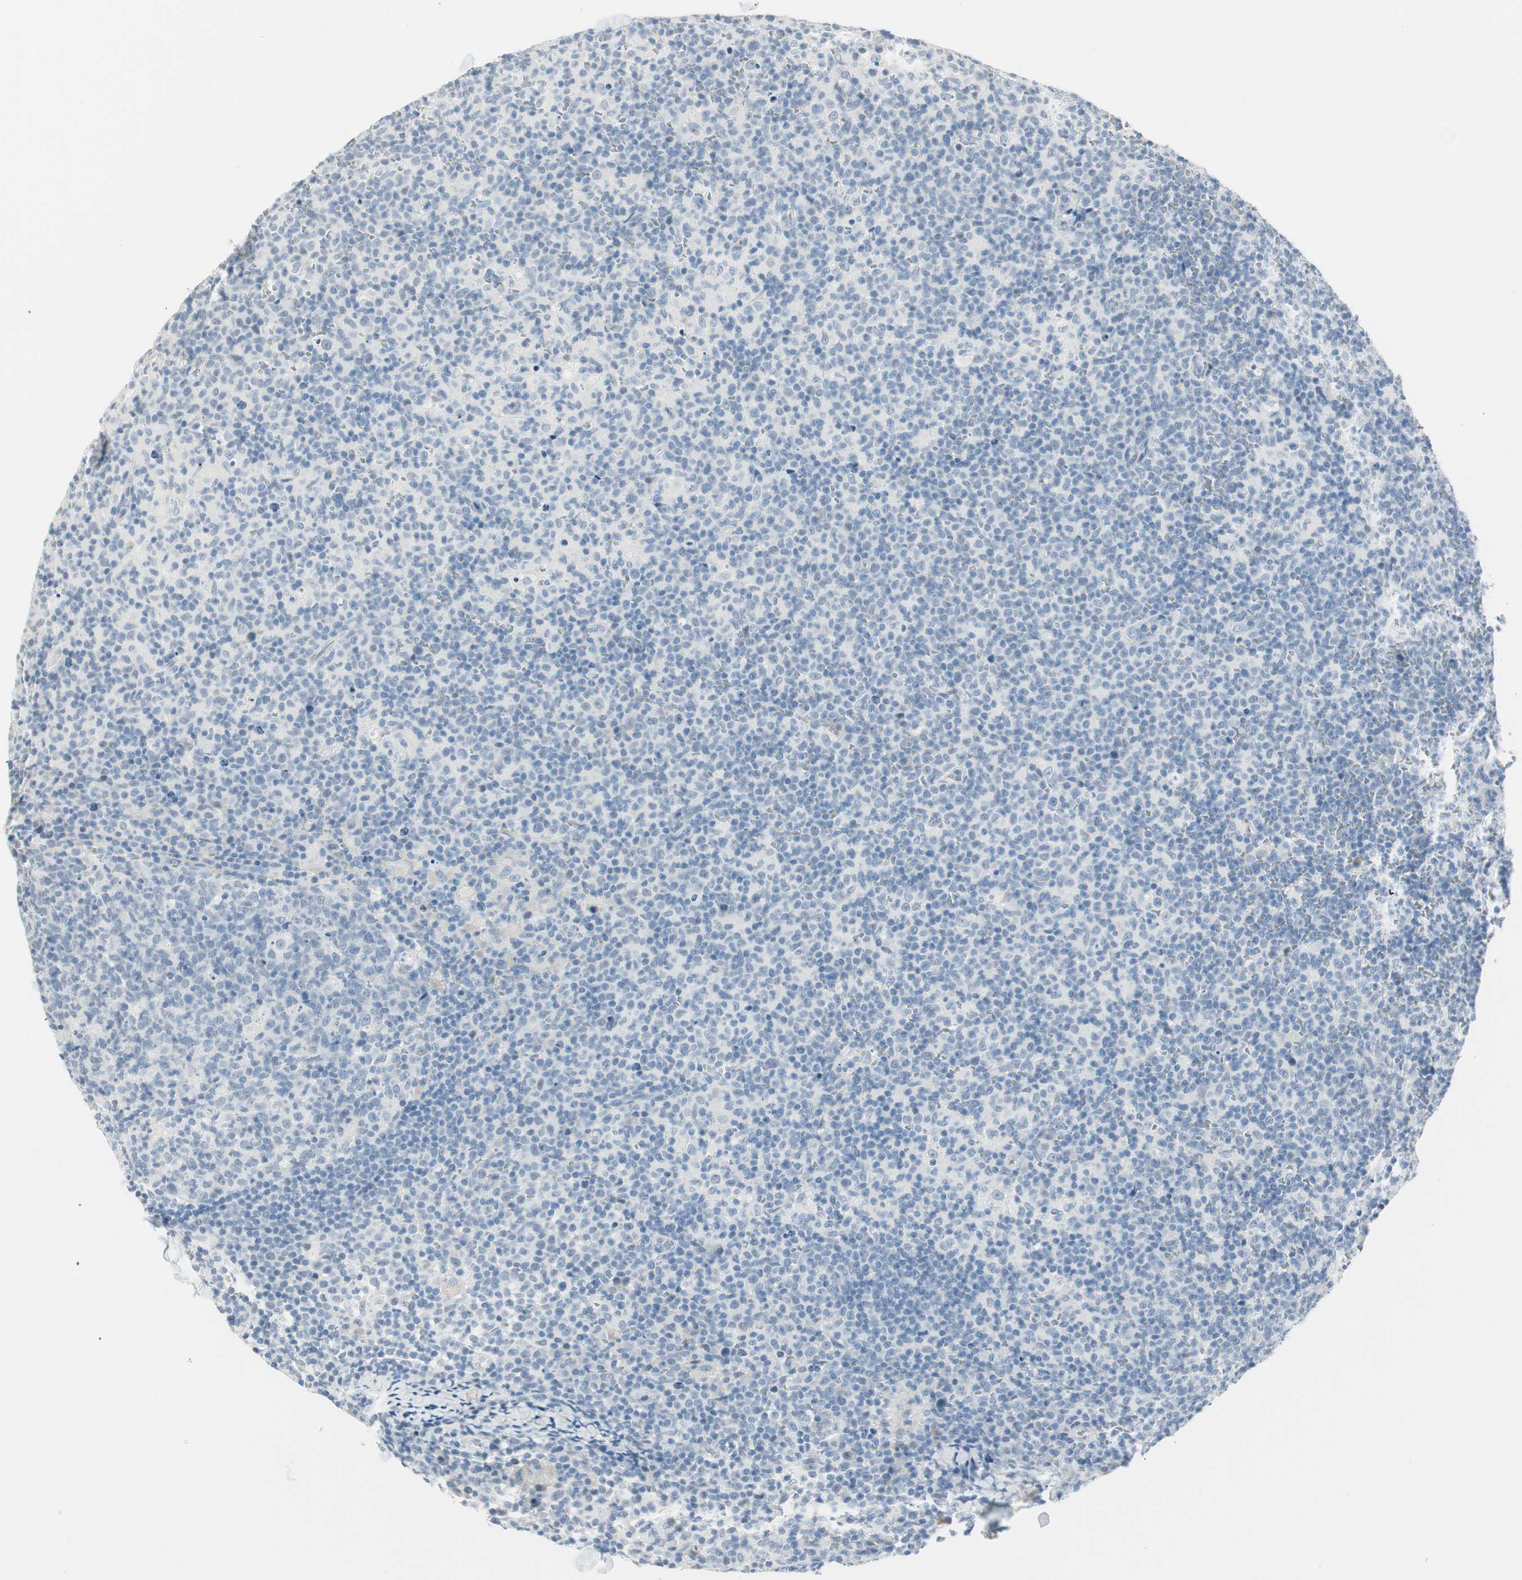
{"staining": {"intensity": "negative", "quantity": "none", "location": "none"}, "tissue": "lymph node", "cell_type": "Germinal center cells", "image_type": "normal", "snomed": [{"axis": "morphology", "description": "Normal tissue, NOS"}, {"axis": "morphology", "description": "Inflammation, NOS"}, {"axis": "topography", "description": "Lymph node"}], "caption": "Immunohistochemistry (IHC) photomicrograph of normal lymph node stained for a protein (brown), which demonstrates no positivity in germinal center cells.", "gene": "MLLT10", "patient": {"sex": "male", "age": 55}}